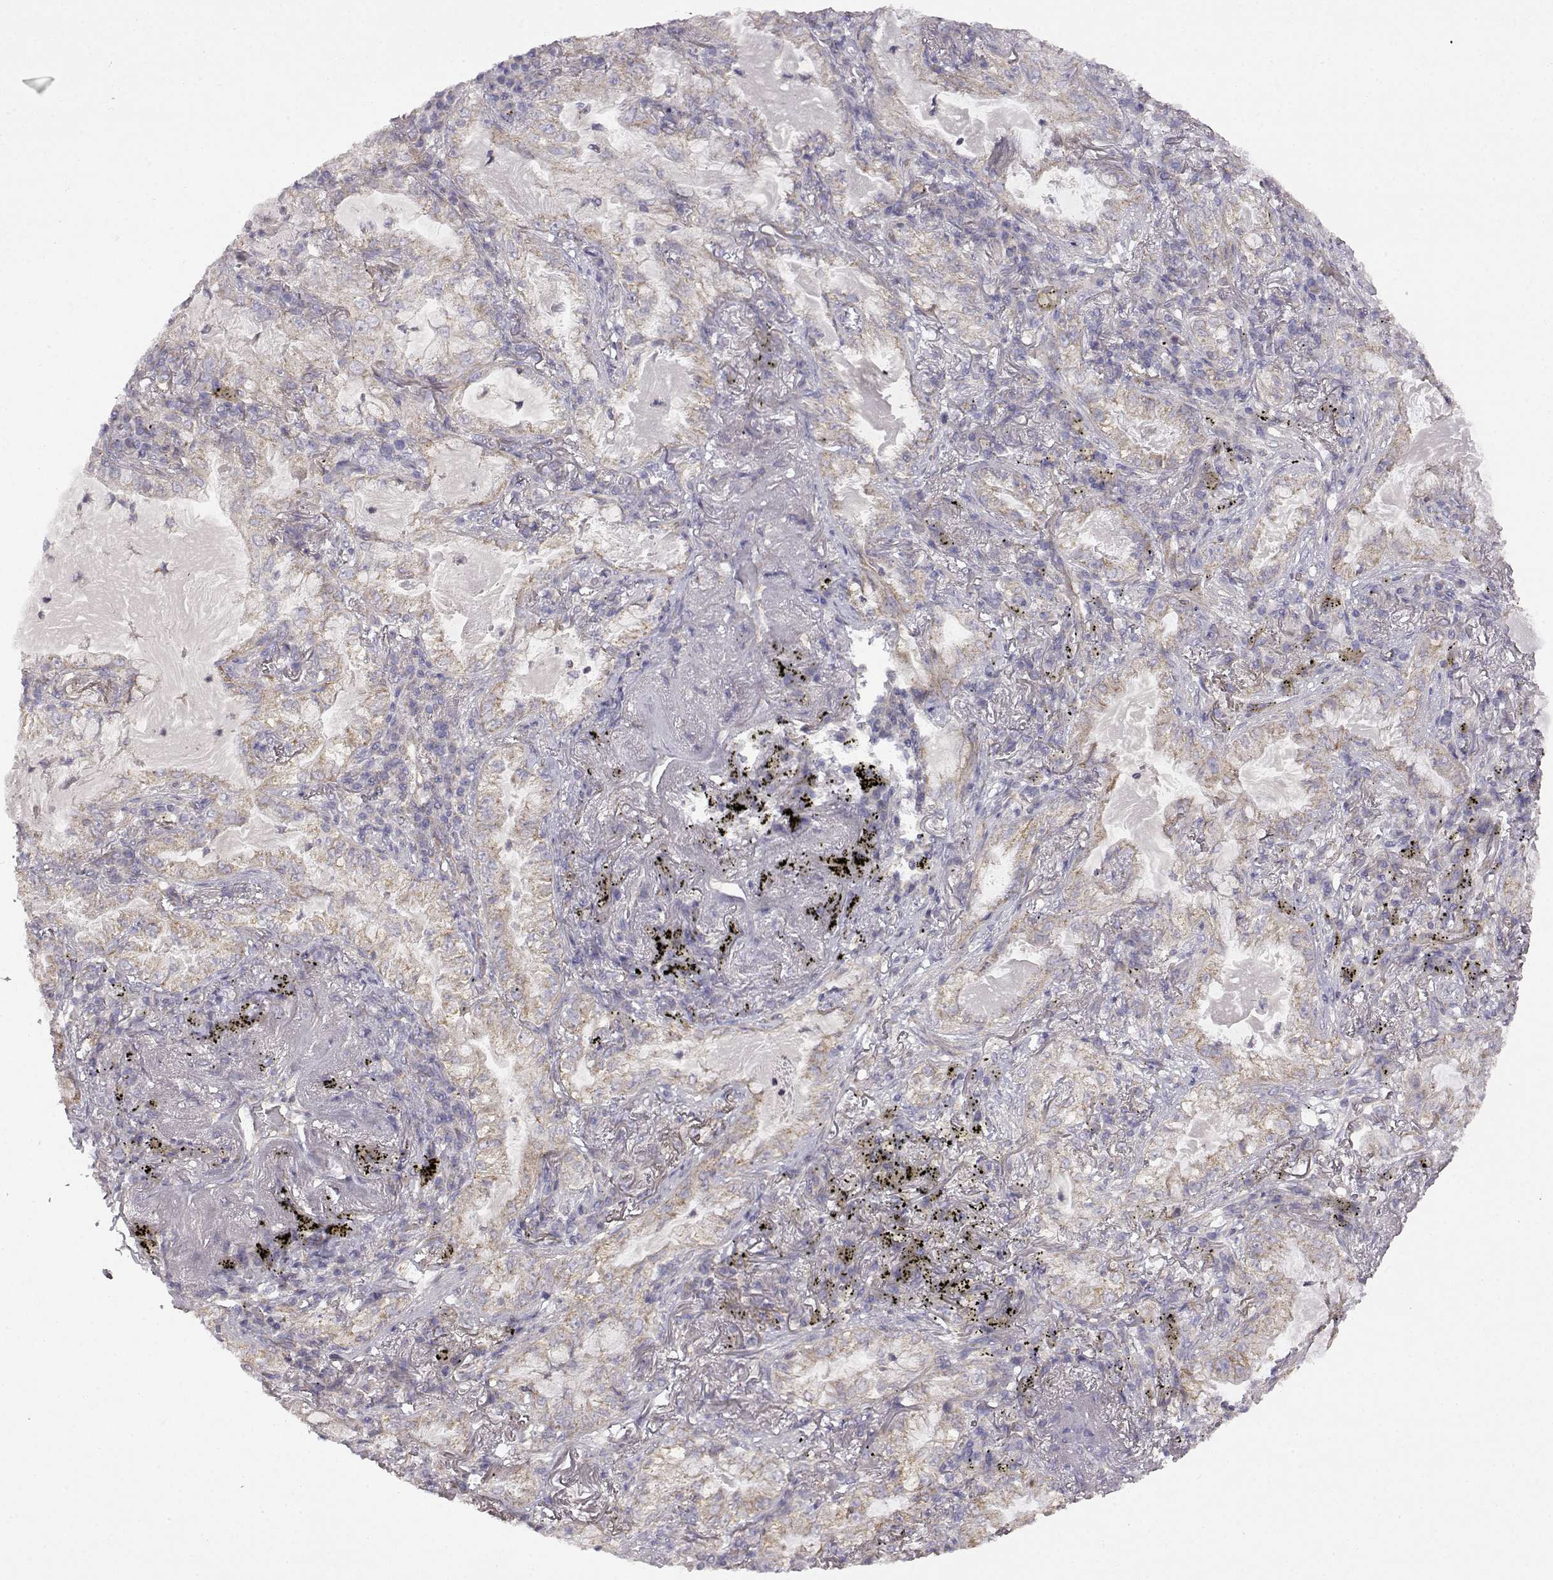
{"staining": {"intensity": "weak", "quantity": "<25%", "location": "cytoplasmic/membranous"}, "tissue": "lung cancer", "cell_type": "Tumor cells", "image_type": "cancer", "snomed": [{"axis": "morphology", "description": "Adenocarcinoma, NOS"}, {"axis": "topography", "description": "Lung"}], "caption": "Immunohistochemical staining of human lung adenocarcinoma exhibits no significant expression in tumor cells.", "gene": "DDC", "patient": {"sex": "female", "age": 73}}